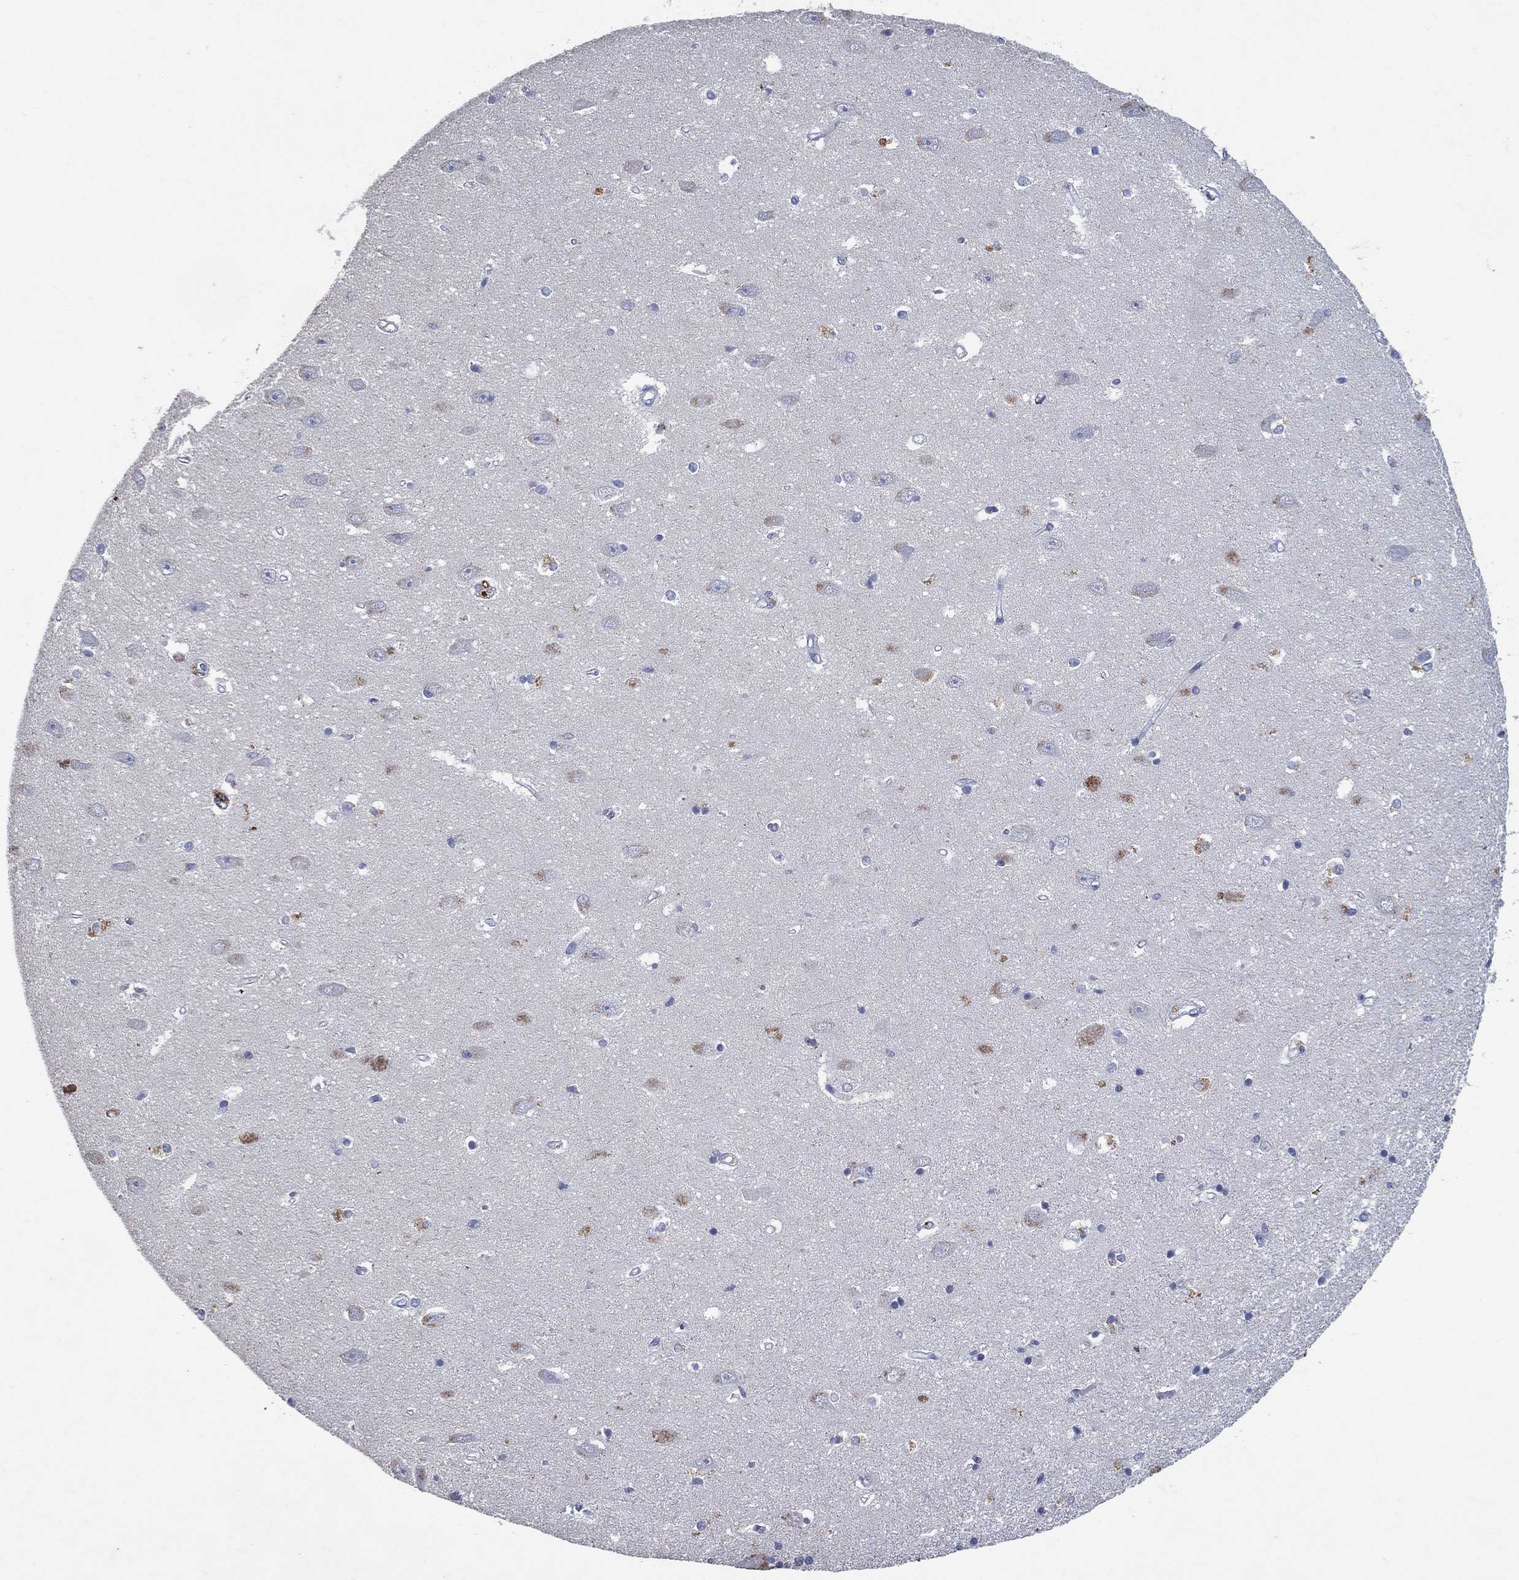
{"staining": {"intensity": "negative", "quantity": "none", "location": "none"}, "tissue": "hippocampus", "cell_type": "Glial cells", "image_type": "normal", "snomed": [{"axis": "morphology", "description": "Normal tissue, NOS"}, {"axis": "topography", "description": "Hippocampus"}], "caption": "Immunohistochemical staining of normal human hippocampus demonstrates no significant staining in glial cells.", "gene": "FSCN2", "patient": {"sex": "female", "age": 64}}